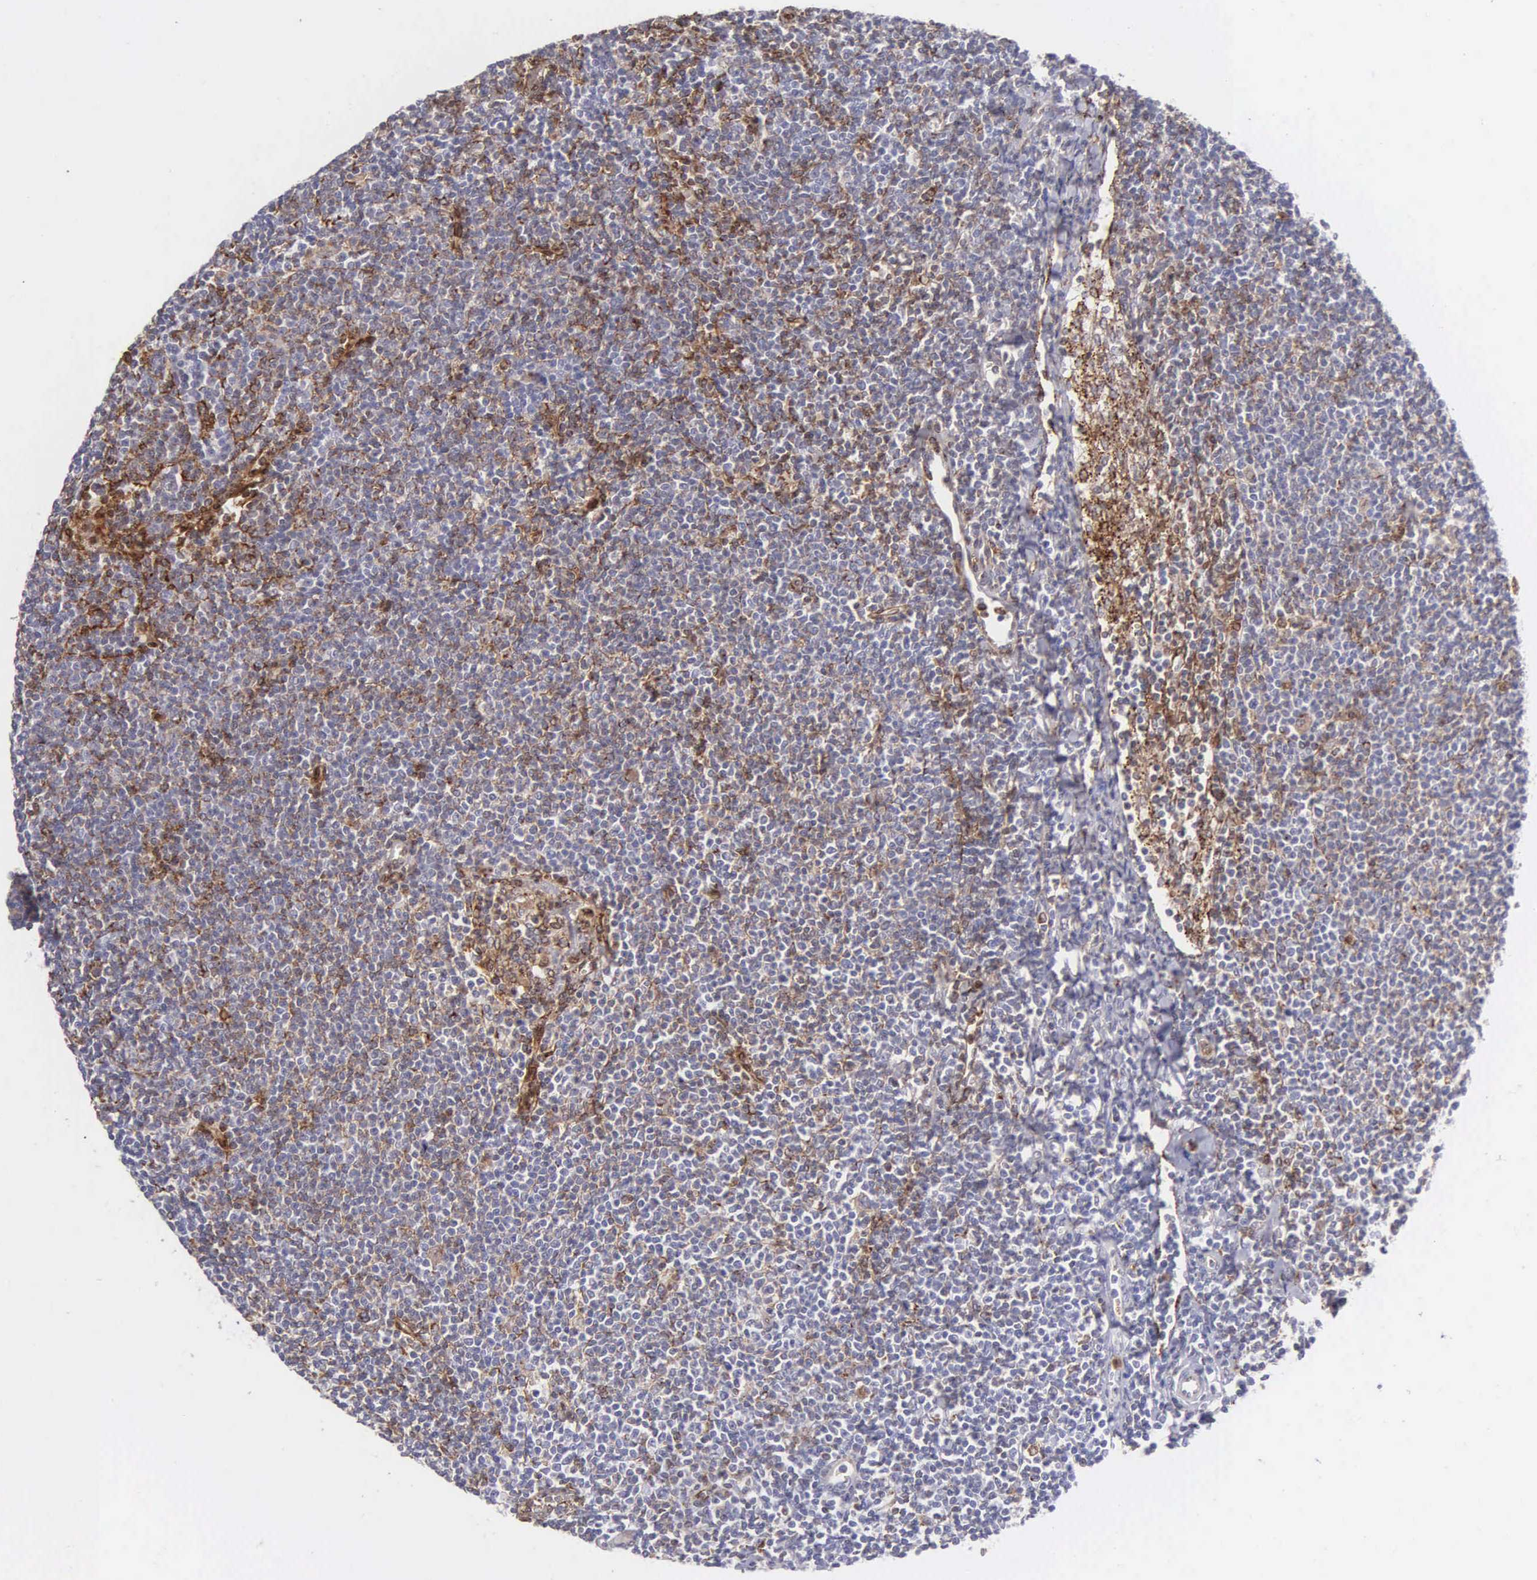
{"staining": {"intensity": "weak", "quantity": "<25%", "location": "cytoplasmic/membranous"}, "tissue": "lymphoma", "cell_type": "Tumor cells", "image_type": "cancer", "snomed": [{"axis": "morphology", "description": "Malignant lymphoma, non-Hodgkin's type, Low grade"}, {"axis": "topography", "description": "Lymph node"}], "caption": "Tumor cells are negative for protein expression in human lymphoma.", "gene": "SRGN", "patient": {"sex": "male", "age": 65}}